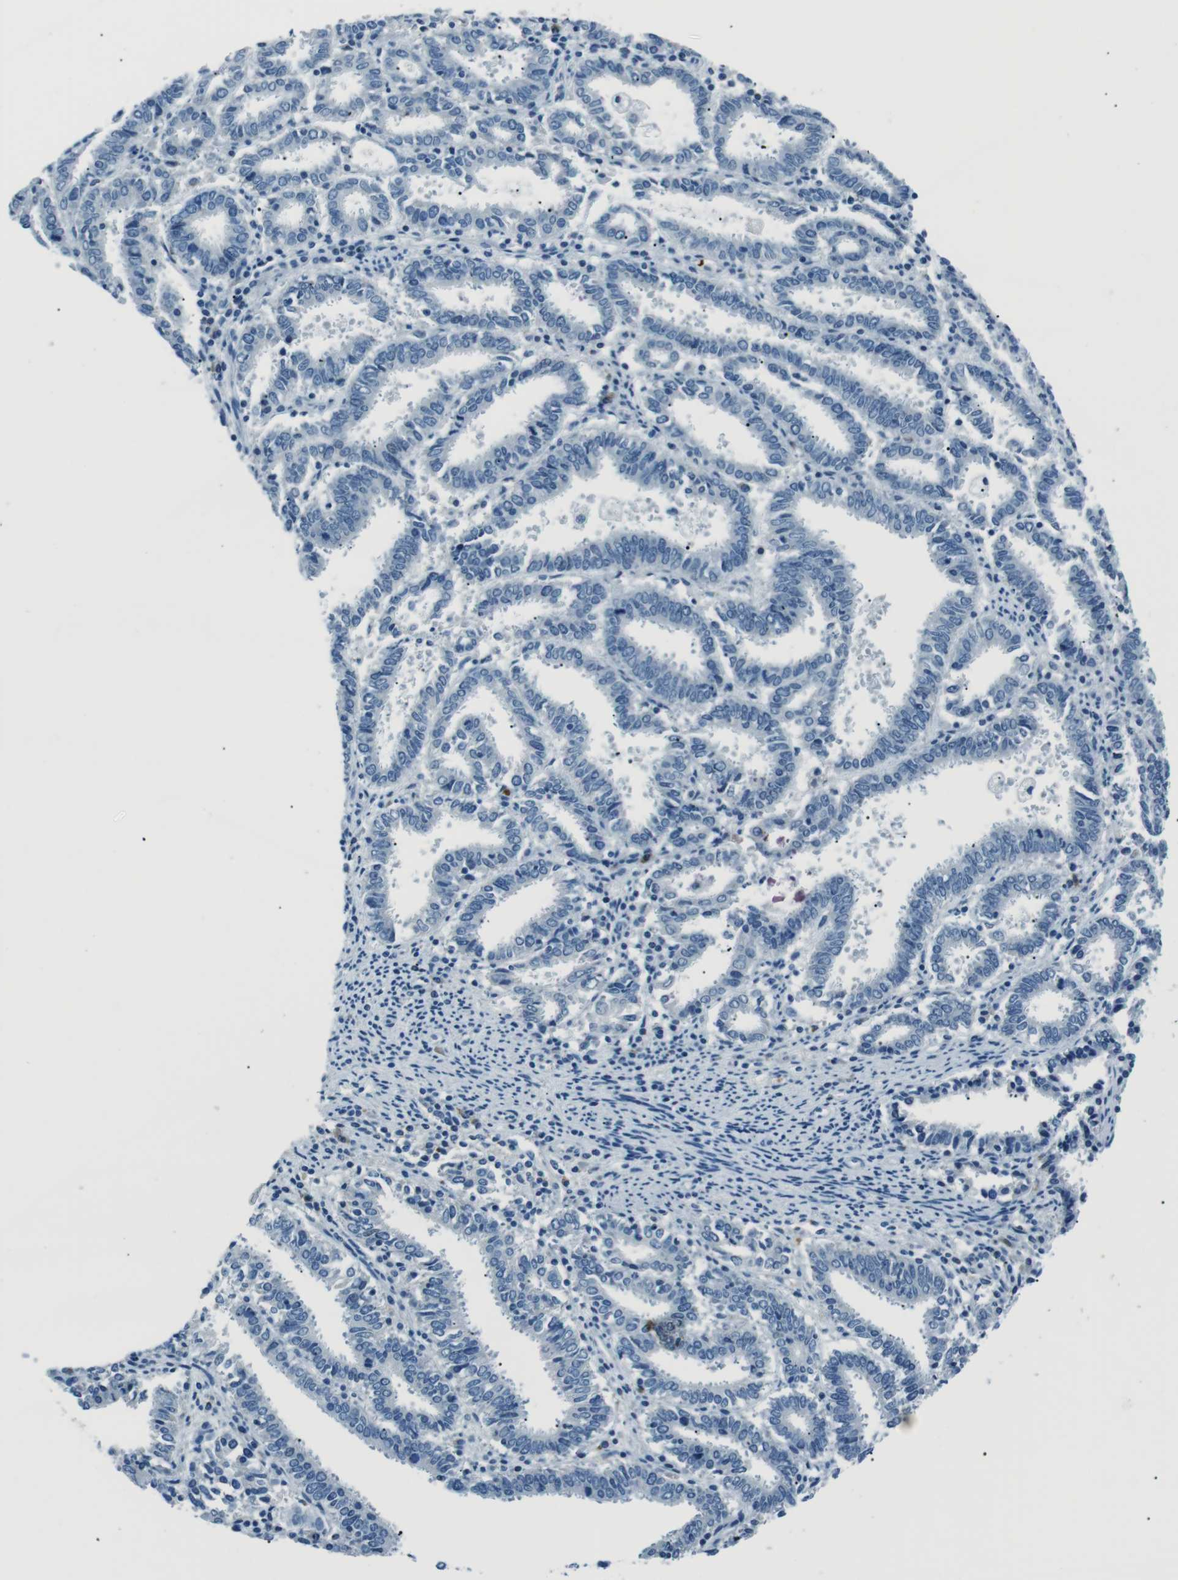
{"staining": {"intensity": "negative", "quantity": "none", "location": "none"}, "tissue": "endometrial cancer", "cell_type": "Tumor cells", "image_type": "cancer", "snomed": [{"axis": "morphology", "description": "Adenocarcinoma, NOS"}, {"axis": "topography", "description": "Uterus"}], "caption": "Immunohistochemistry histopathology image of human endometrial cancer (adenocarcinoma) stained for a protein (brown), which reveals no positivity in tumor cells. (Stains: DAB (3,3'-diaminobenzidine) immunohistochemistry (IHC) with hematoxylin counter stain, Microscopy: brightfield microscopy at high magnification).", "gene": "ST6GAL1", "patient": {"sex": "female", "age": 83}}